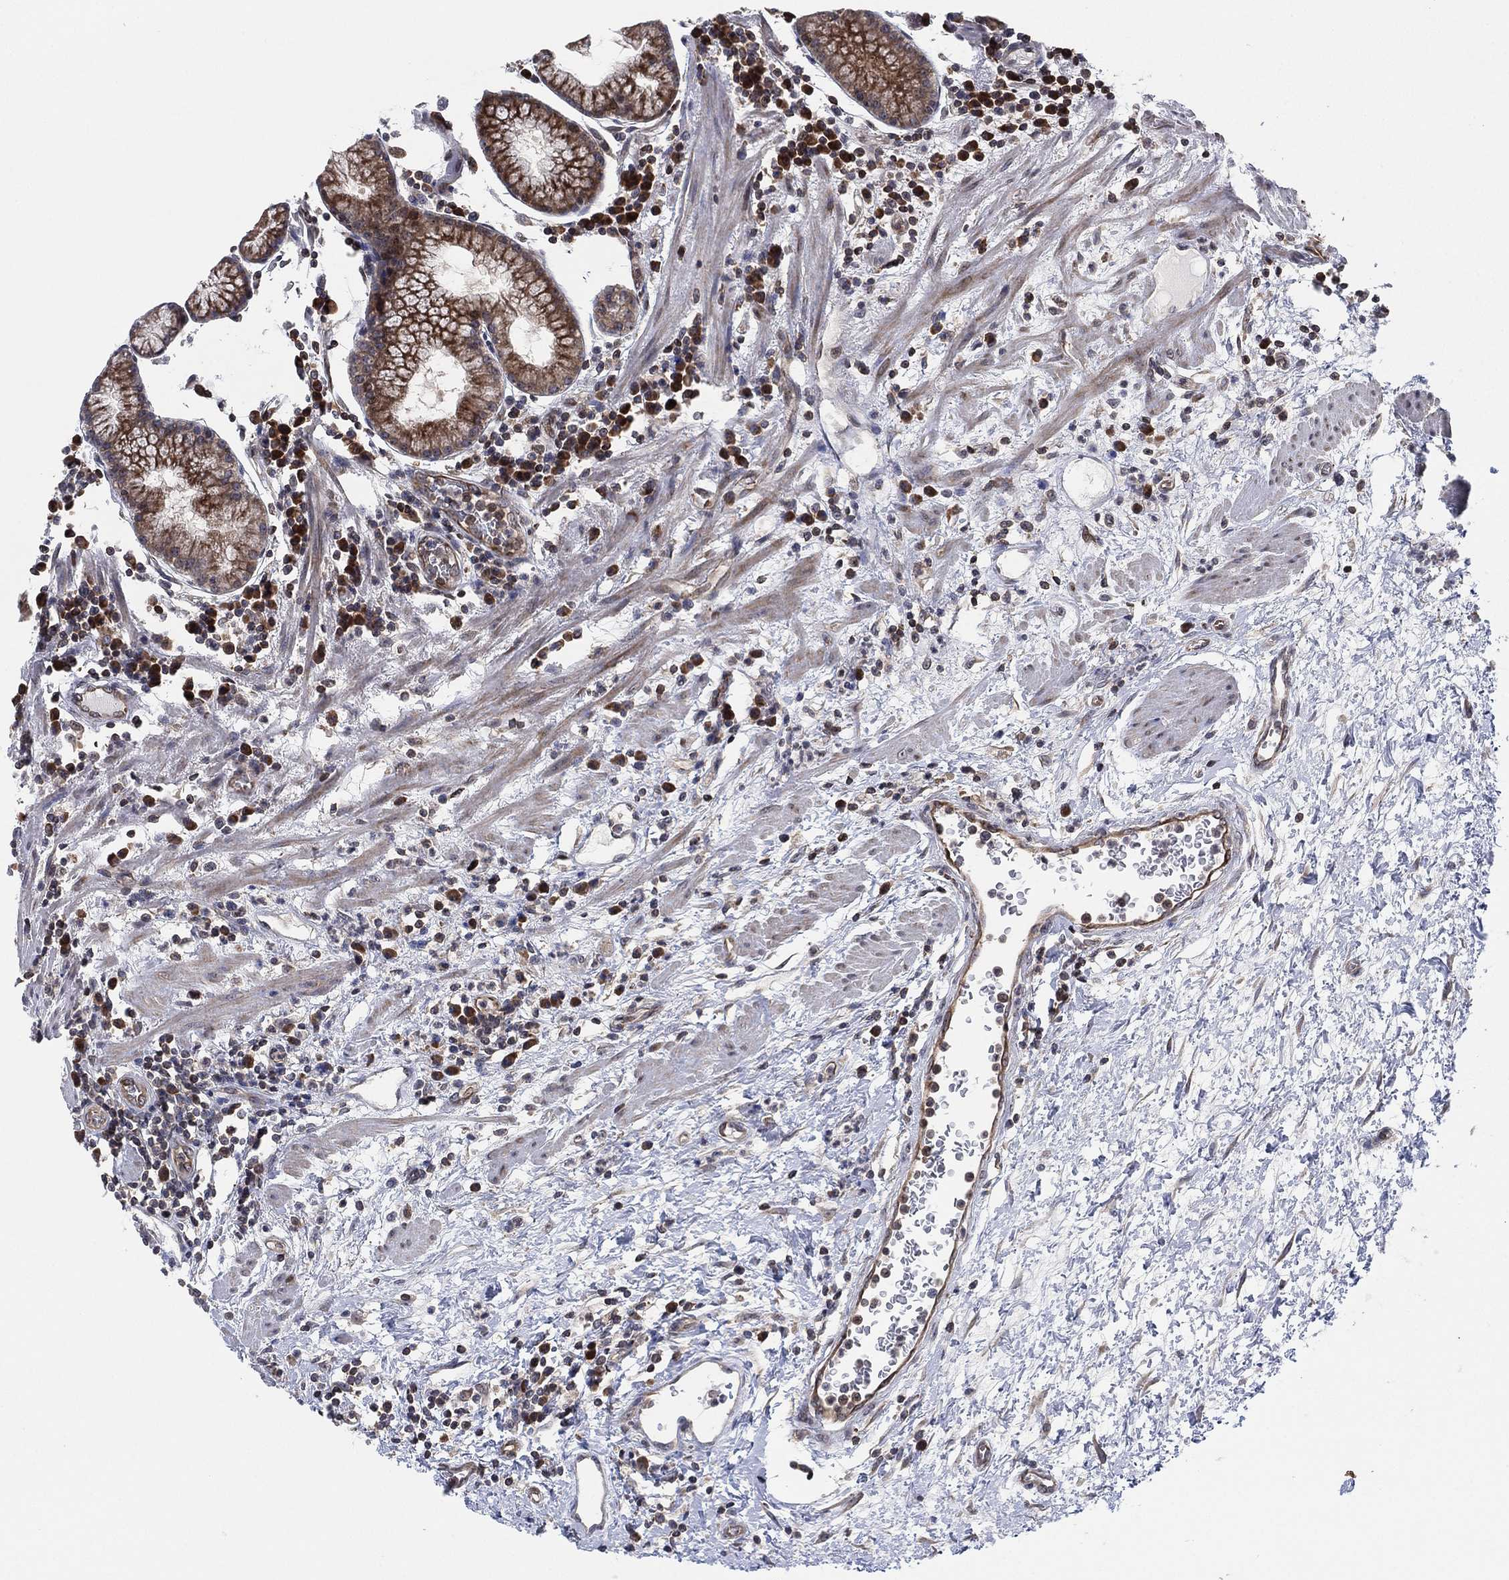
{"staining": {"intensity": "moderate", "quantity": "<25%", "location": "cytoplasmic/membranous"}, "tissue": "stomach", "cell_type": "Glandular cells", "image_type": "normal", "snomed": [{"axis": "morphology", "description": "Normal tissue, NOS"}, {"axis": "morphology", "description": "Adenocarcinoma, NOS"}, {"axis": "topography", "description": "Stomach"}], "caption": "A brown stain shows moderate cytoplasmic/membranous expression of a protein in glandular cells of normal stomach.", "gene": "TMCO1", "patient": {"sex": "female", "age": 64}}